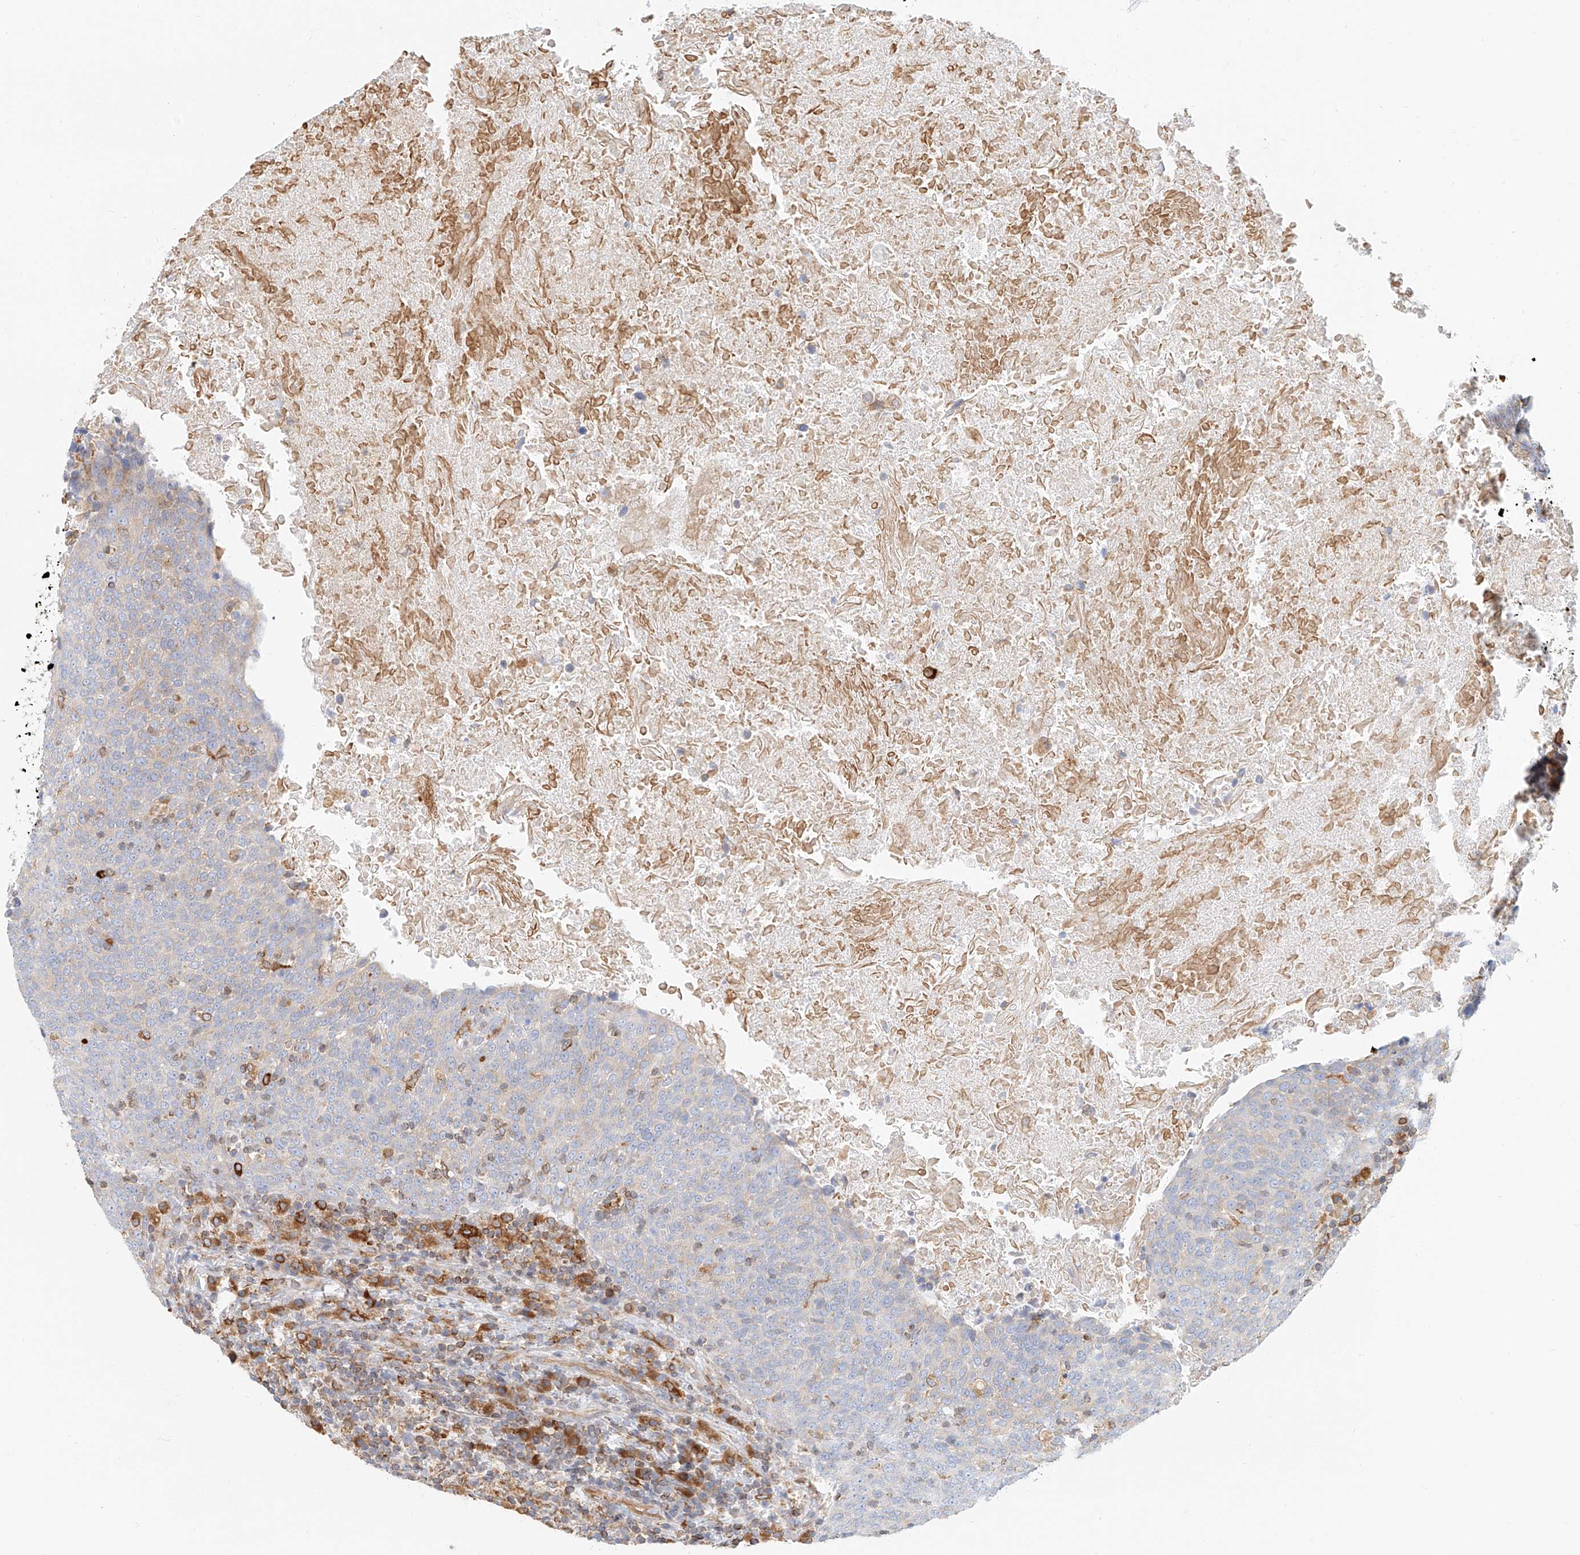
{"staining": {"intensity": "moderate", "quantity": "<25%", "location": "cytoplasmic/membranous"}, "tissue": "head and neck cancer", "cell_type": "Tumor cells", "image_type": "cancer", "snomed": [{"axis": "morphology", "description": "Squamous cell carcinoma, NOS"}, {"axis": "morphology", "description": "Squamous cell carcinoma, metastatic, NOS"}, {"axis": "topography", "description": "Lymph node"}, {"axis": "topography", "description": "Head-Neck"}], "caption": "Immunohistochemistry staining of metastatic squamous cell carcinoma (head and neck), which demonstrates low levels of moderate cytoplasmic/membranous staining in about <25% of tumor cells indicating moderate cytoplasmic/membranous protein expression. The staining was performed using DAB (3,3'-diaminobenzidine) (brown) for protein detection and nuclei were counterstained in hematoxylin (blue).", "gene": "DHRS7", "patient": {"sex": "male", "age": 62}}